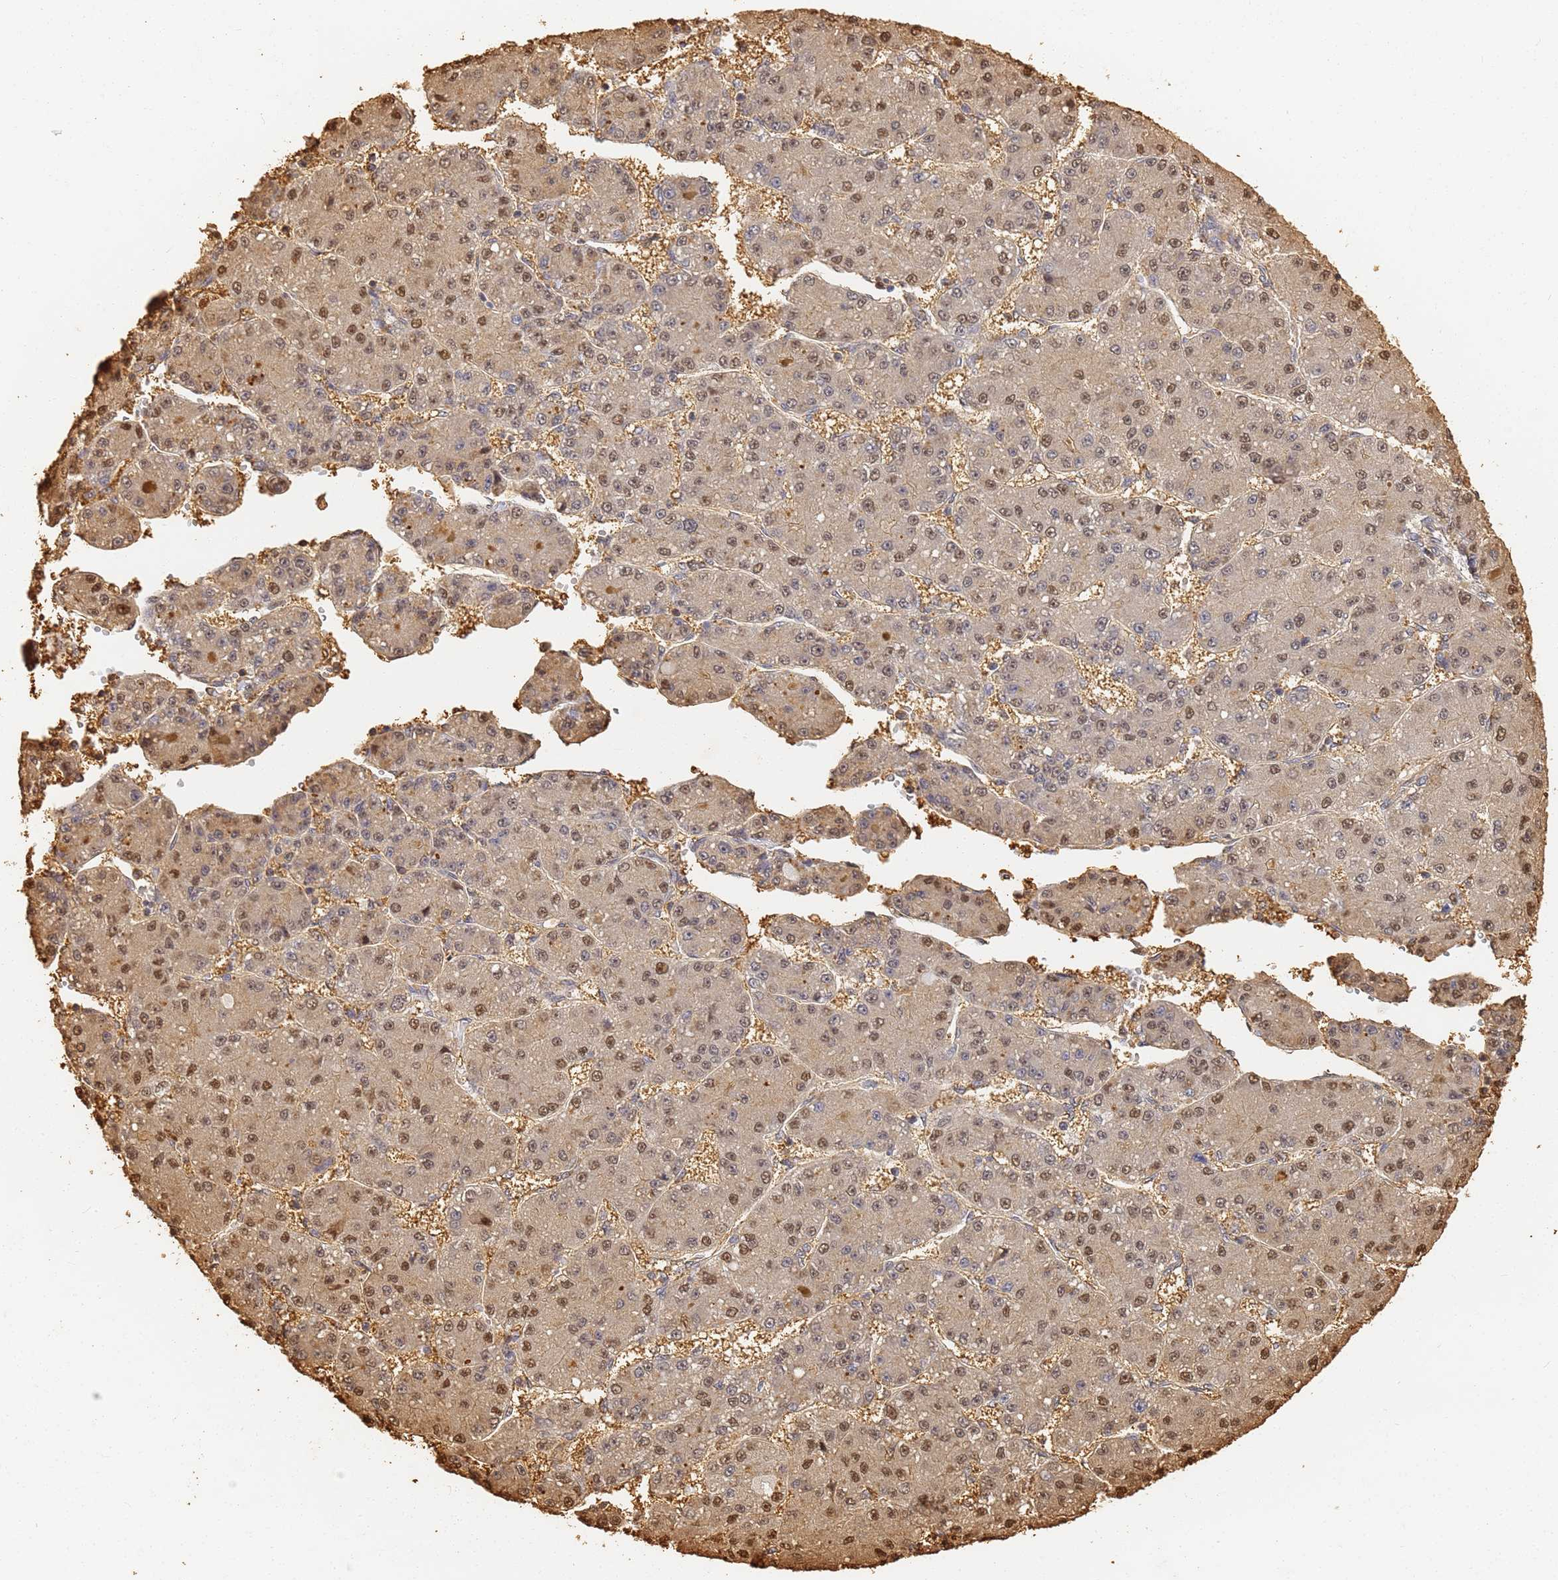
{"staining": {"intensity": "moderate", "quantity": ">75%", "location": "nuclear"}, "tissue": "liver cancer", "cell_type": "Tumor cells", "image_type": "cancer", "snomed": [{"axis": "morphology", "description": "Carcinoma, Hepatocellular, NOS"}, {"axis": "topography", "description": "Liver"}], "caption": "Immunohistochemistry (IHC) (DAB) staining of liver cancer exhibits moderate nuclear protein expression in about >75% of tumor cells.", "gene": "JAK2", "patient": {"sex": "male", "age": 67}}